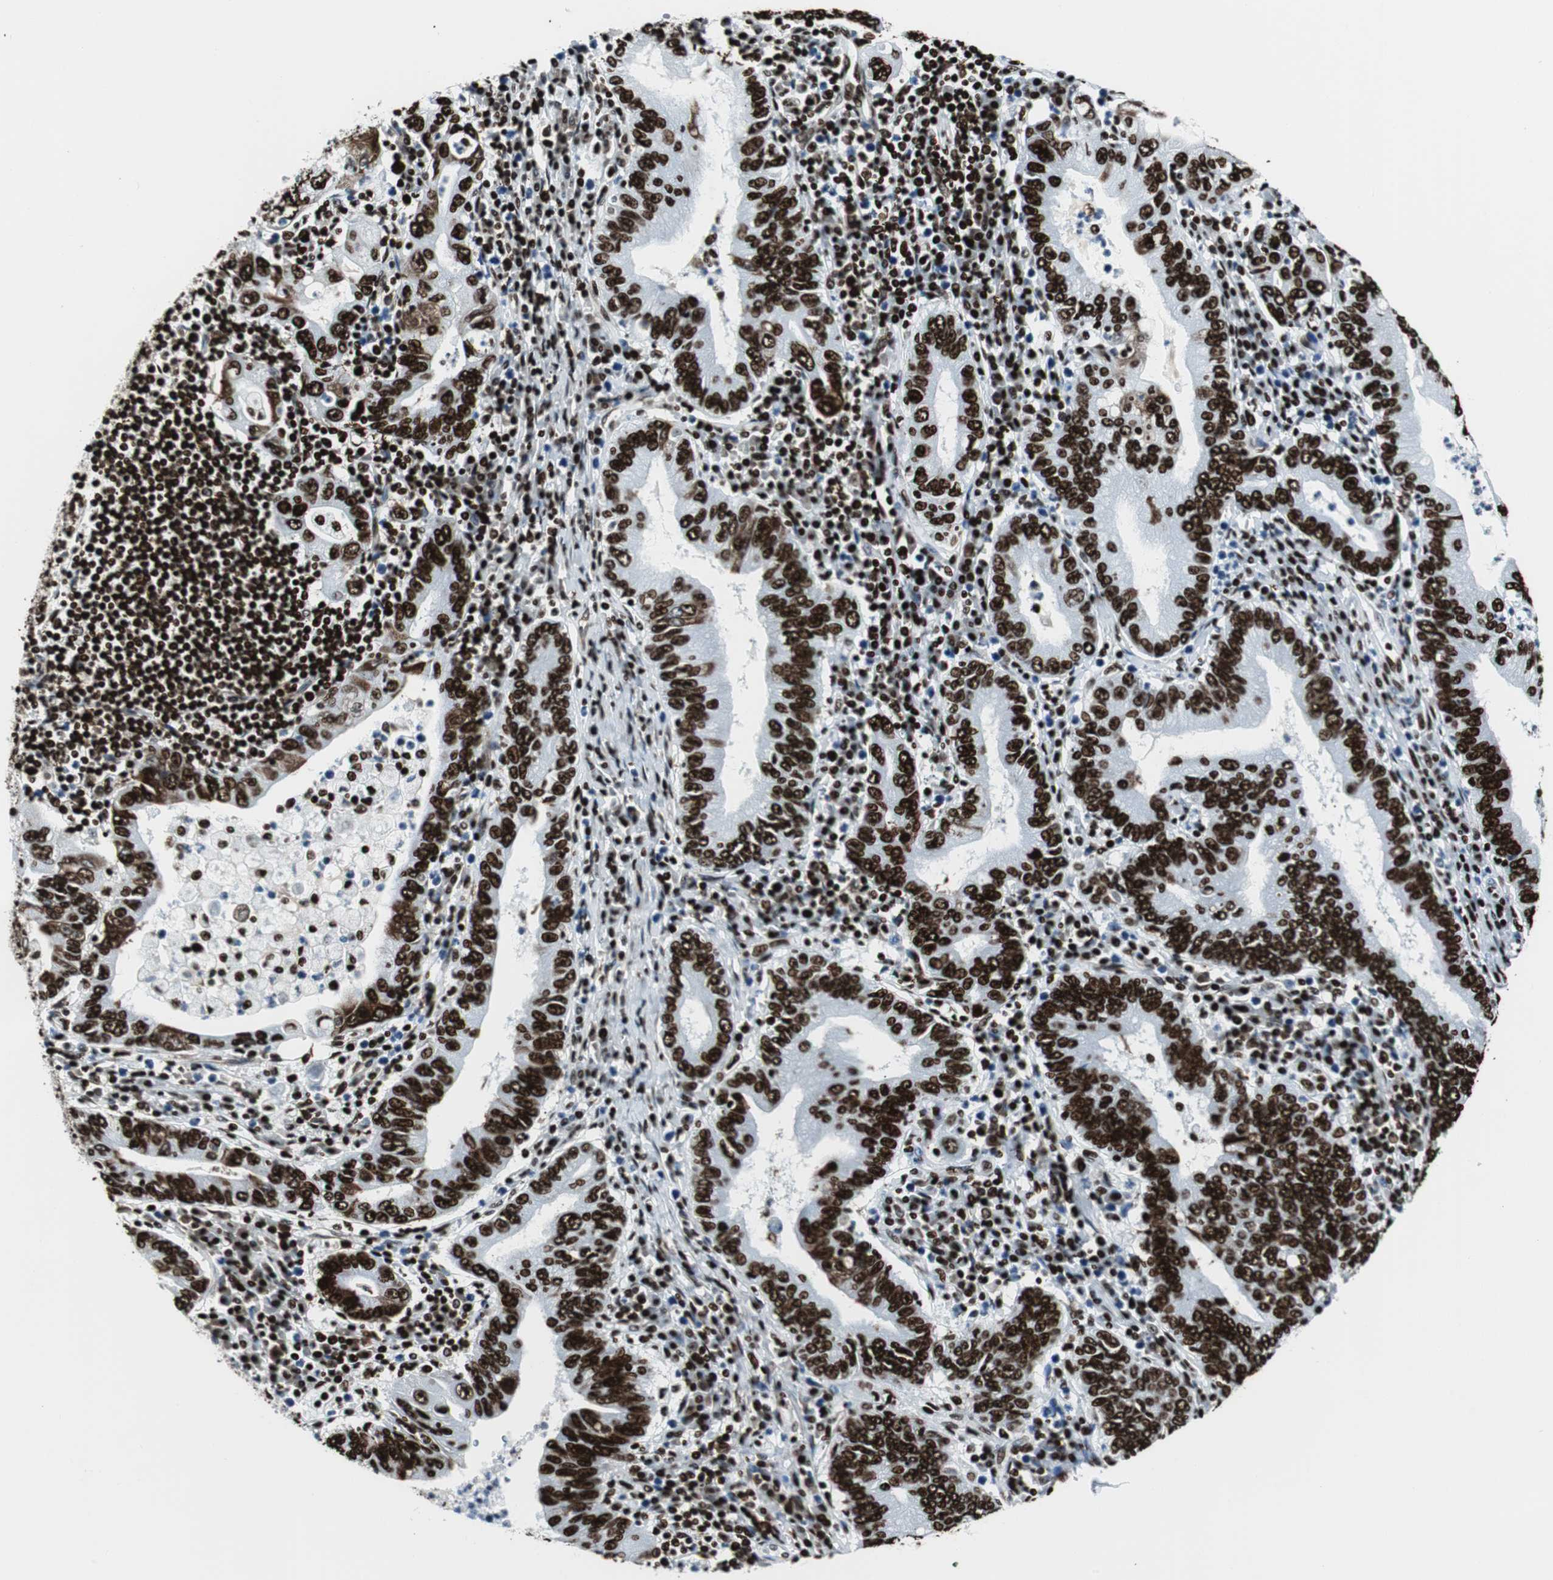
{"staining": {"intensity": "strong", "quantity": ">75%", "location": "nuclear"}, "tissue": "stomach cancer", "cell_type": "Tumor cells", "image_type": "cancer", "snomed": [{"axis": "morphology", "description": "Normal tissue, NOS"}, {"axis": "morphology", "description": "Adenocarcinoma, NOS"}, {"axis": "topography", "description": "Esophagus"}, {"axis": "topography", "description": "Stomach, upper"}, {"axis": "topography", "description": "Peripheral nerve tissue"}], "caption": "A brown stain shows strong nuclear staining of a protein in human stomach cancer tumor cells. The staining is performed using DAB (3,3'-diaminobenzidine) brown chromogen to label protein expression. The nuclei are counter-stained blue using hematoxylin.", "gene": "NCL", "patient": {"sex": "male", "age": 62}}